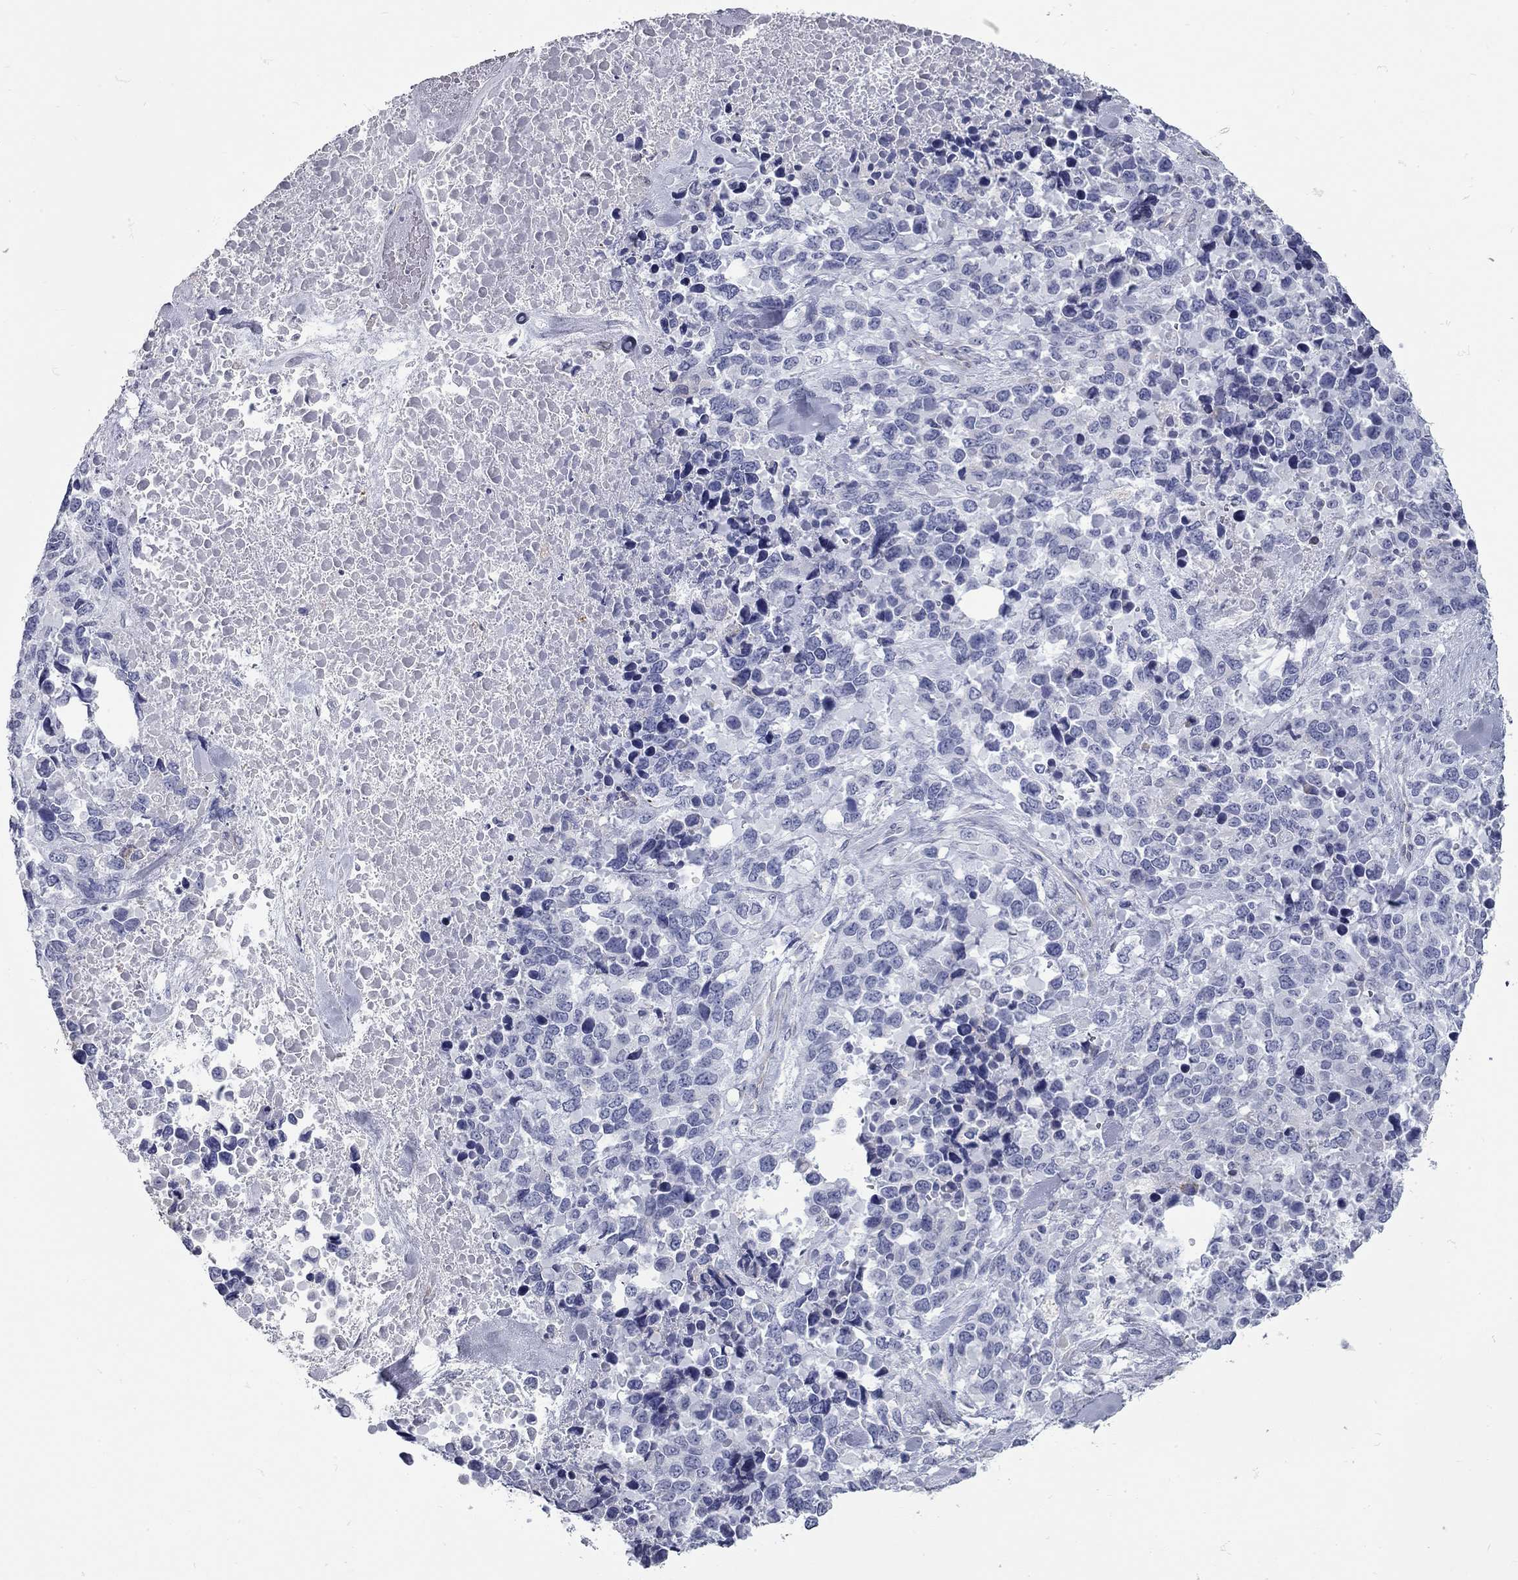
{"staining": {"intensity": "negative", "quantity": "none", "location": "none"}, "tissue": "melanoma", "cell_type": "Tumor cells", "image_type": "cancer", "snomed": [{"axis": "morphology", "description": "Malignant melanoma, Metastatic site"}, {"axis": "topography", "description": "Skin"}], "caption": "The image reveals no staining of tumor cells in malignant melanoma (metastatic site).", "gene": "XAGE2", "patient": {"sex": "male", "age": 84}}